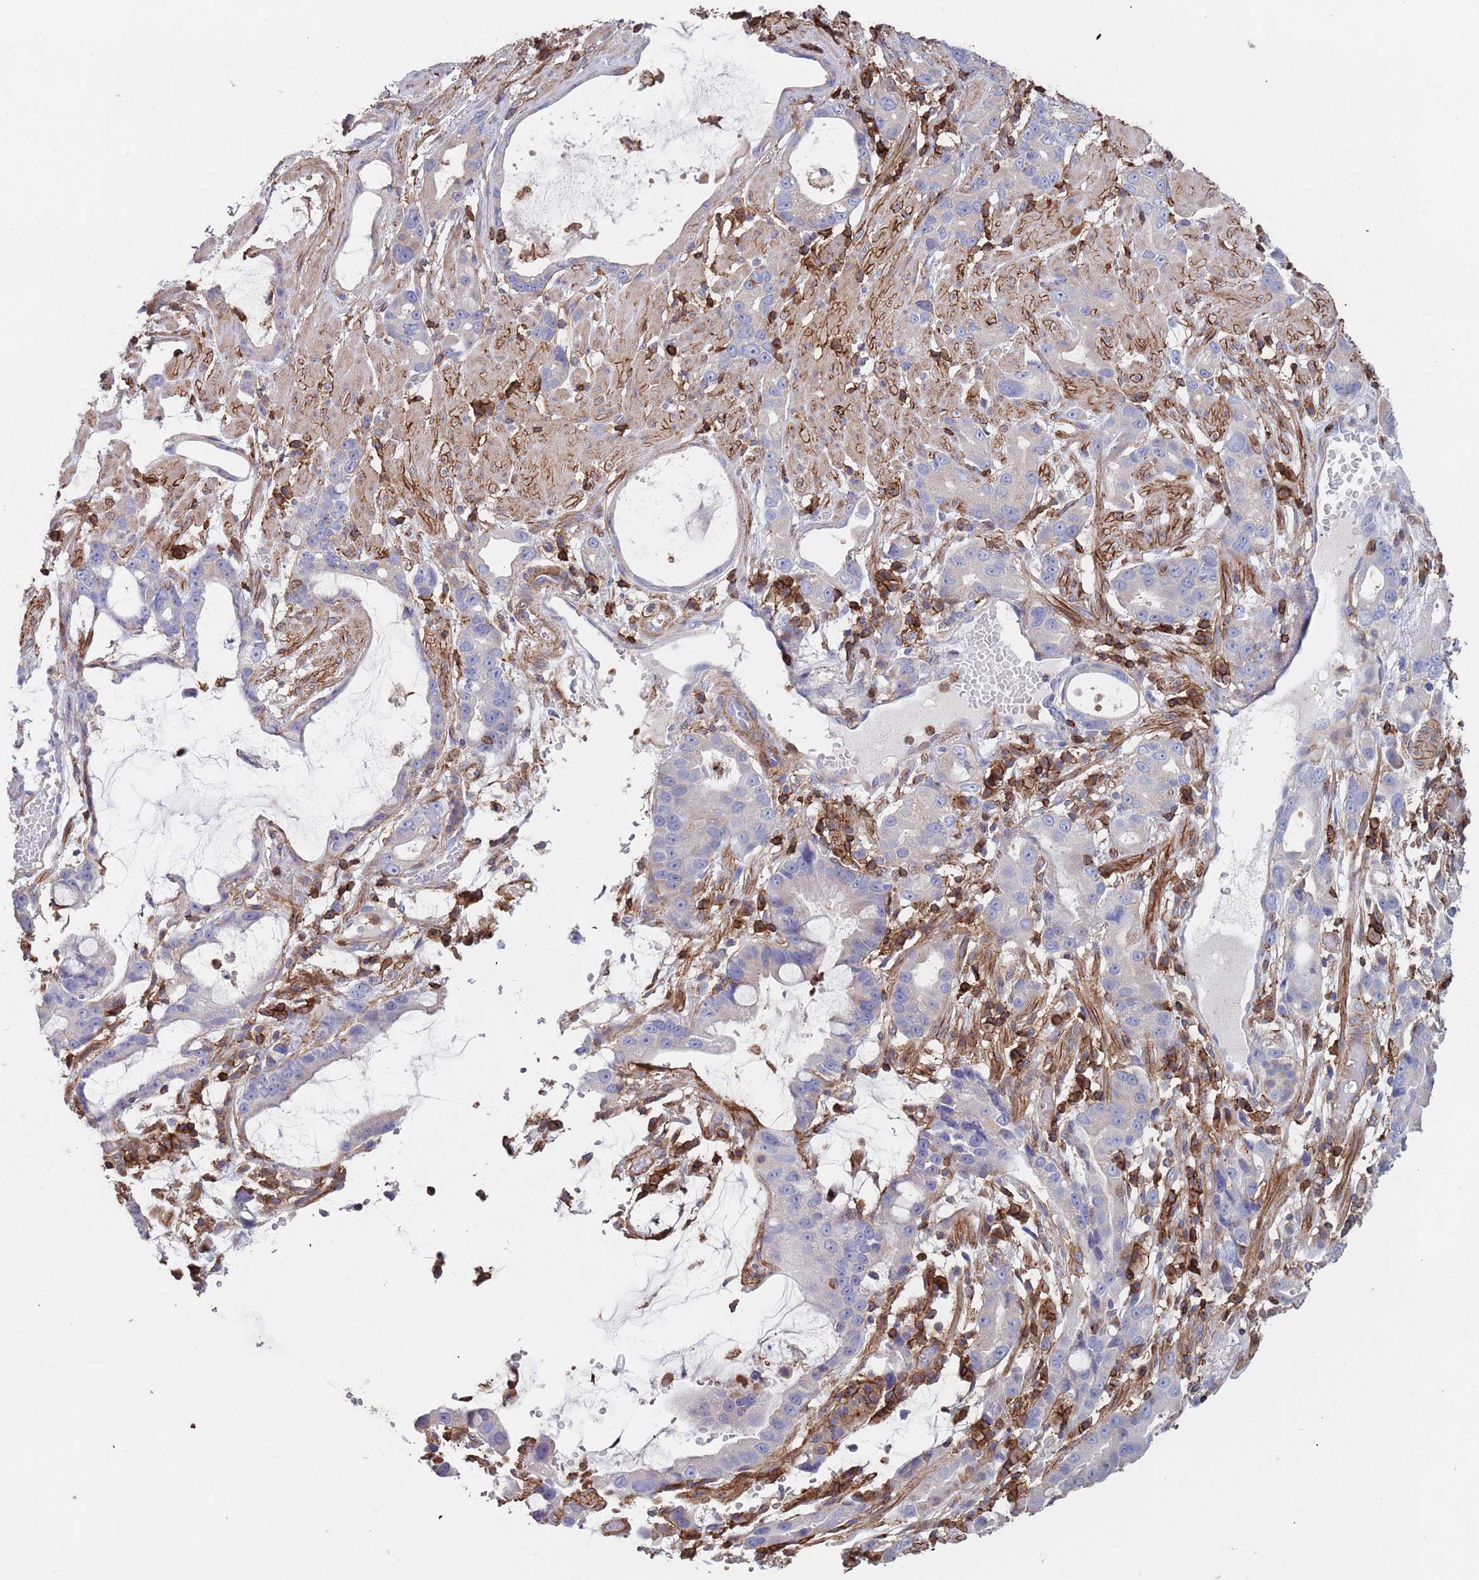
{"staining": {"intensity": "negative", "quantity": "none", "location": "none"}, "tissue": "stomach cancer", "cell_type": "Tumor cells", "image_type": "cancer", "snomed": [{"axis": "morphology", "description": "Adenocarcinoma, NOS"}, {"axis": "topography", "description": "Stomach"}], "caption": "High magnification brightfield microscopy of adenocarcinoma (stomach) stained with DAB (brown) and counterstained with hematoxylin (blue): tumor cells show no significant staining. (Brightfield microscopy of DAB immunohistochemistry at high magnification).", "gene": "RNF144A", "patient": {"sex": "male", "age": 55}}